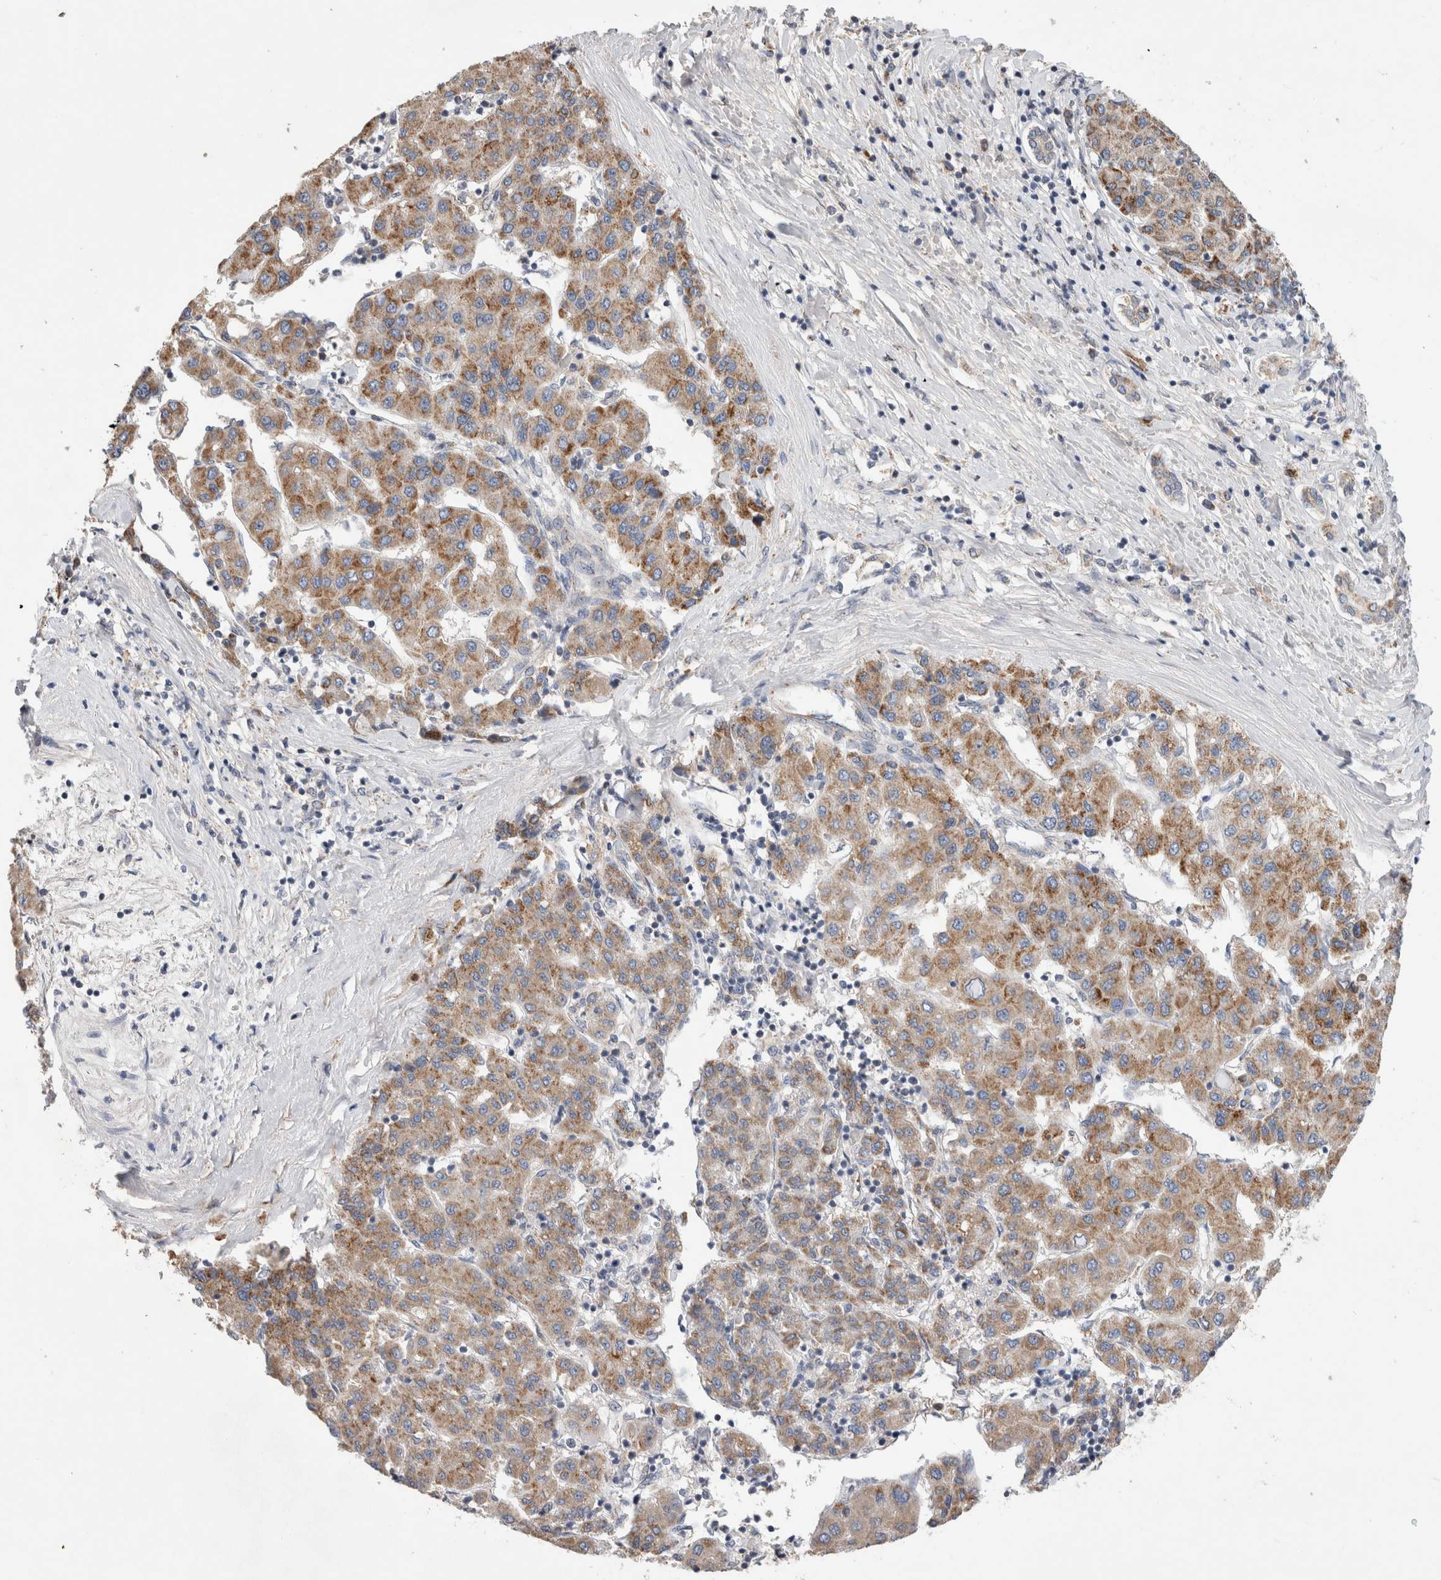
{"staining": {"intensity": "moderate", "quantity": ">75%", "location": "cytoplasmic/membranous"}, "tissue": "liver cancer", "cell_type": "Tumor cells", "image_type": "cancer", "snomed": [{"axis": "morphology", "description": "Carcinoma, Hepatocellular, NOS"}, {"axis": "topography", "description": "Liver"}], "caption": "Tumor cells show medium levels of moderate cytoplasmic/membranous positivity in about >75% of cells in human hepatocellular carcinoma (liver).", "gene": "IARS2", "patient": {"sex": "male", "age": 65}}